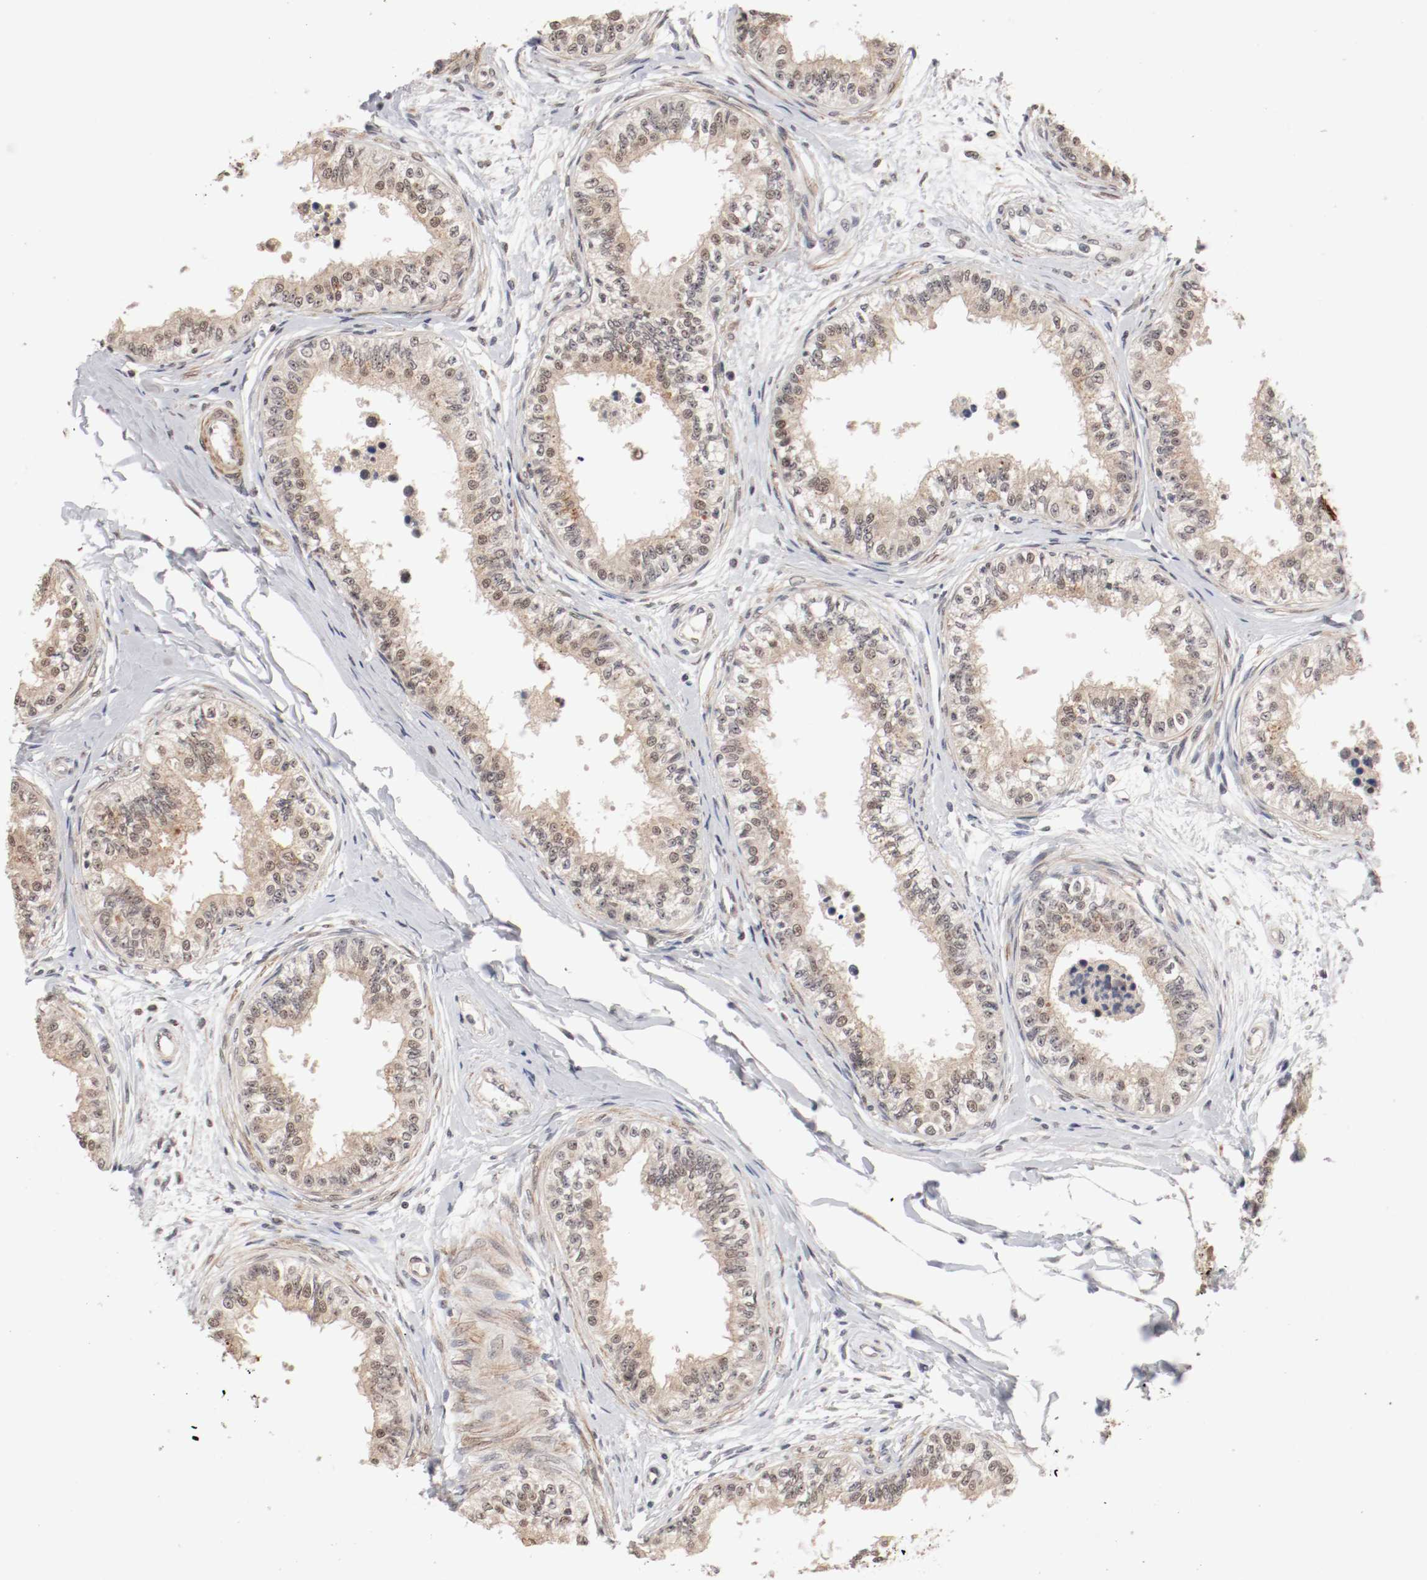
{"staining": {"intensity": "moderate", "quantity": ">75%", "location": "cytoplasmic/membranous,nuclear"}, "tissue": "epididymis", "cell_type": "Glandular cells", "image_type": "normal", "snomed": [{"axis": "morphology", "description": "Normal tissue, NOS"}, {"axis": "morphology", "description": "Adenocarcinoma, metastatic, NOS"}, {"axis": "topography", "description": "Testis"}, {"axis": "topography", "description": "Epididymis"}], "caption": "This is an image of IHC staining of normal epididymis, which shows moderate expression in the cytoplasmic/membranous,nuclear of glandular cells.", "gene": "CSNK2B", "patient": {"sex": "male", "age": 26}}